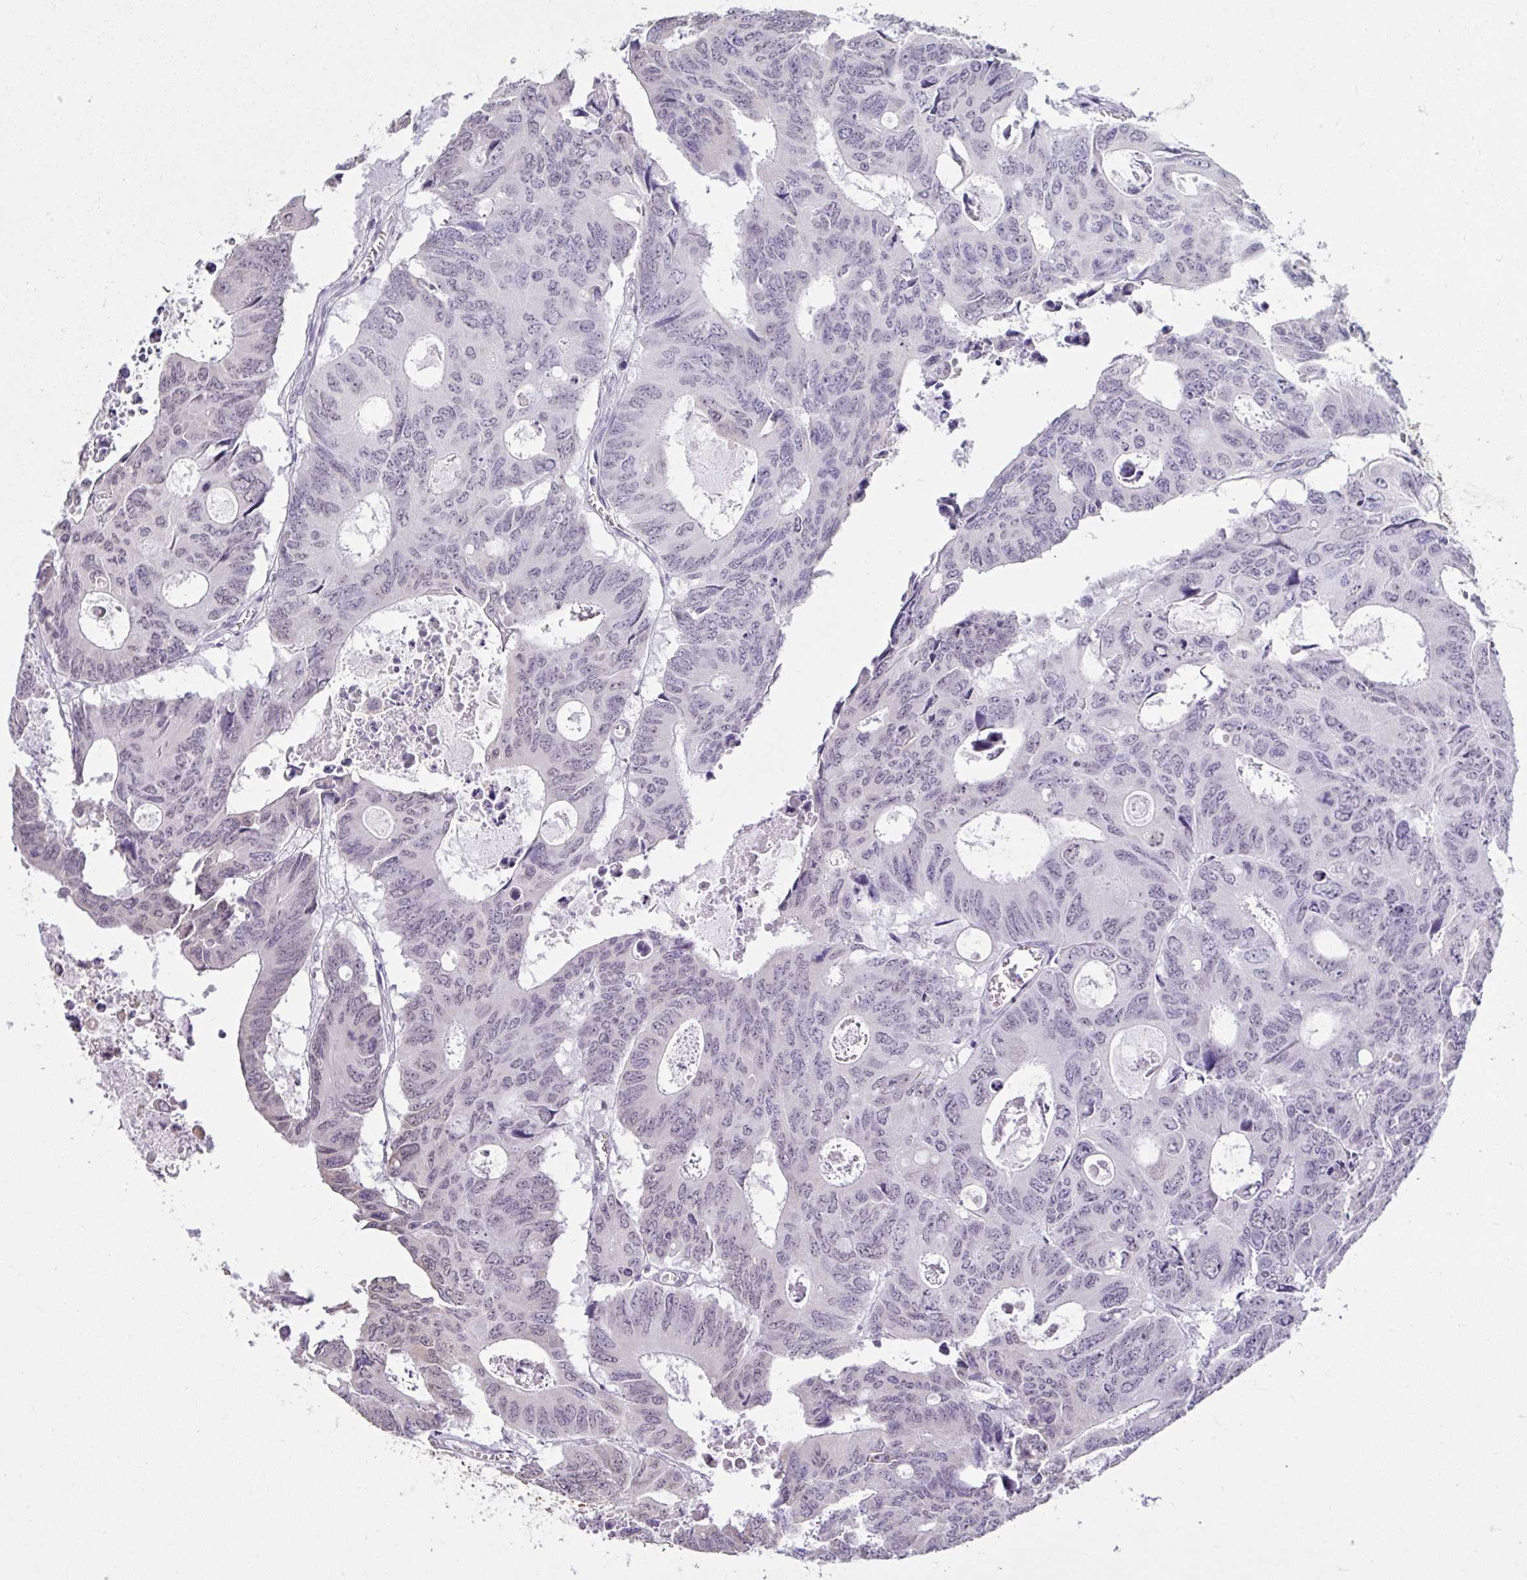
{"staining": {"intensity": "negative", "quantity": "none", "location": "none"}, "tissue": "colorectal cancer", "cell_type": "Tumor cells", "image_type": "cancer", "snomed": [{"axis": "morphology", "description": "Adenocarcinoma, NOS"}, {"axis": "topography", "description": "Rectum"}], "caption": "Adenocarcinoma (colorectal) was stained to show a protein in brown. There is no significant expression in tumor cells.", "gene": "NPPA", "patient": {"sex": "male", "age": 76}}